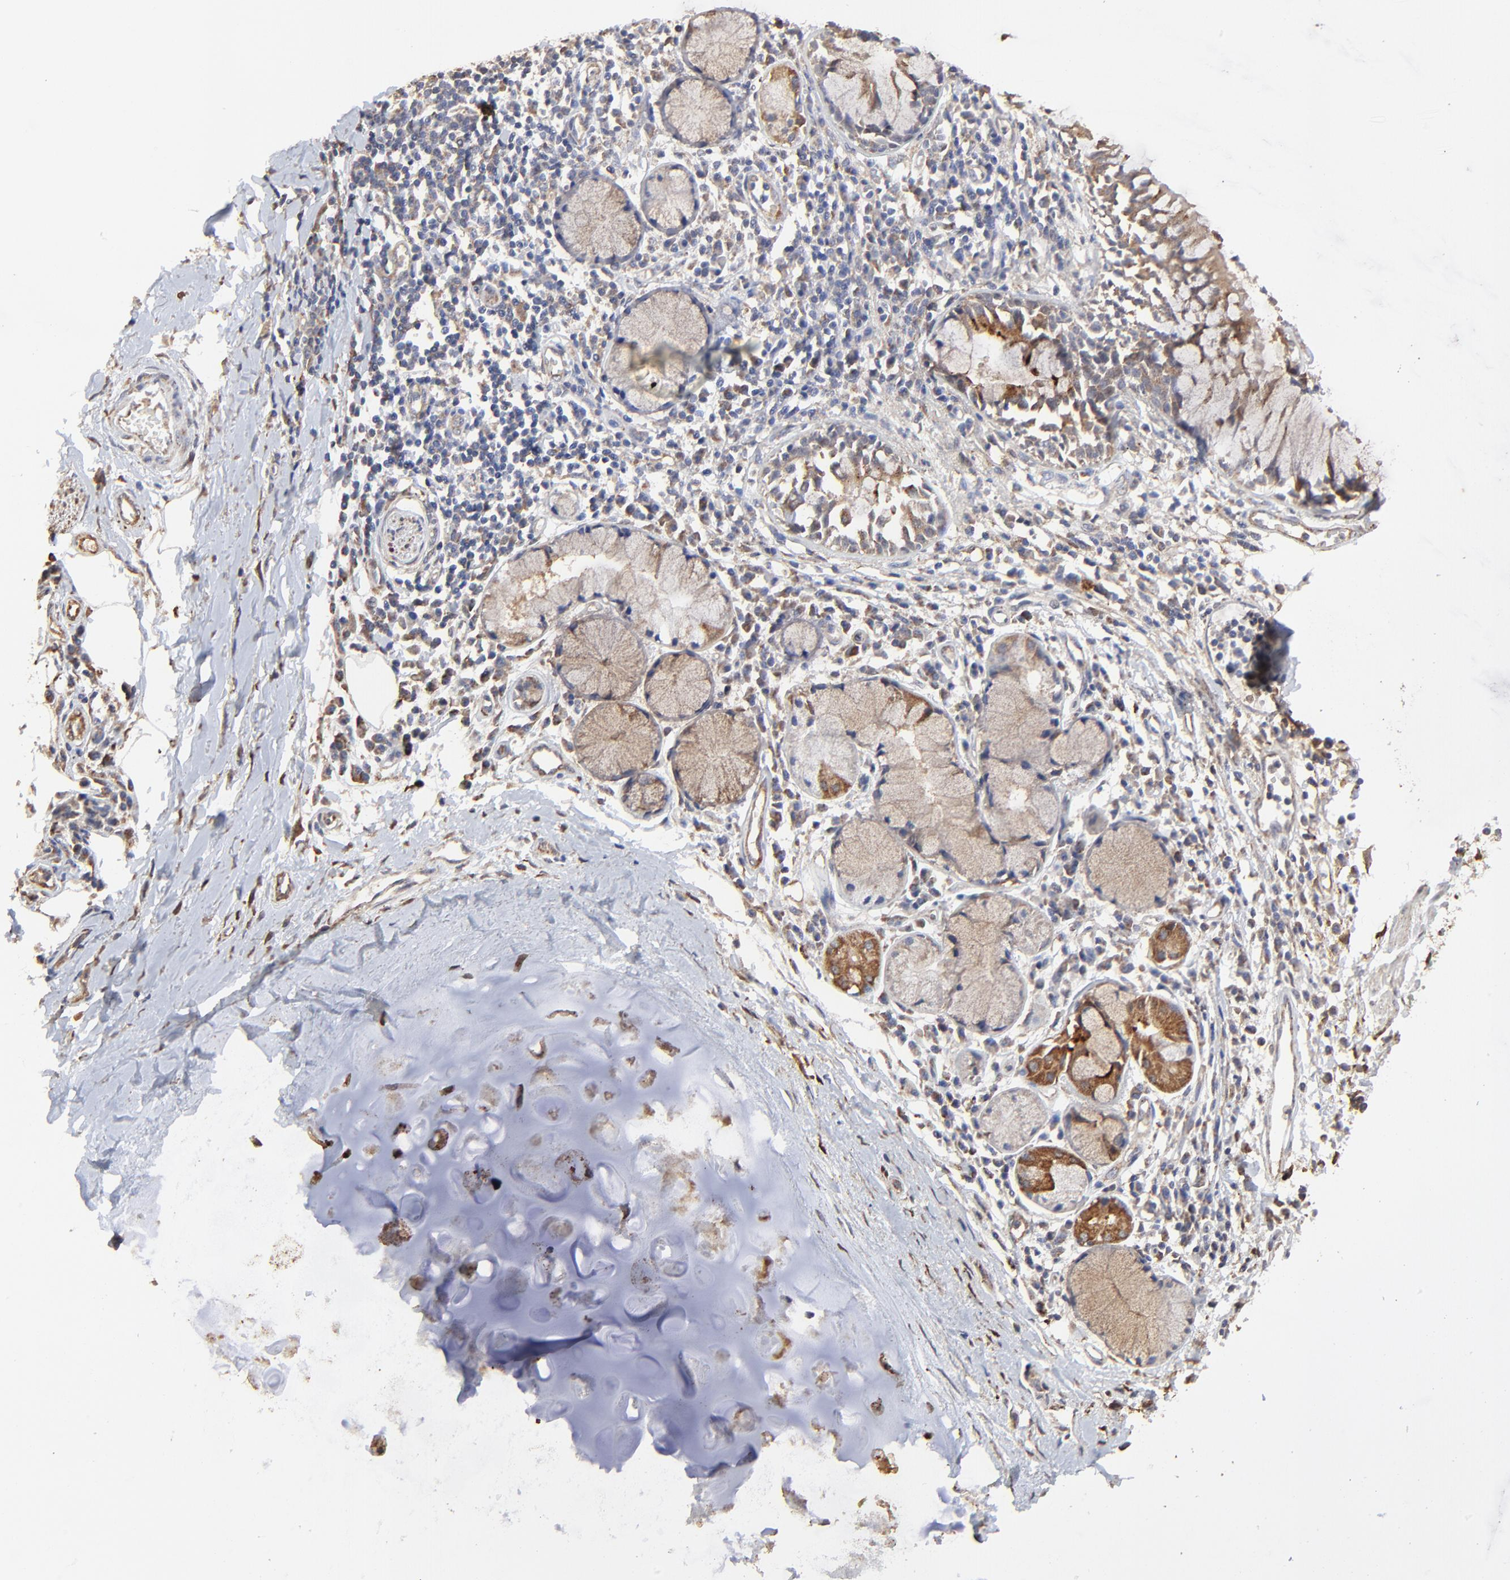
{"staining": {"intensity": "moderate", "quantity": "25%-75%", "location": "cytoplasmic/membranous,nuclear"}, "tissue": "adipose tissue", "cell_type": "Adipocytes", "image_type": "normal", "snomed": [{"axis": "morphology", "description": "Normal tissue, NOS"}, {"axis": "morphology", "description": "Adenocarcinoma, NOS"}, {"axis": "topography", "description": "Cartilage tissue"}, {"axis": "topography", "description": "Bronchus"}, {"axis": "topography", "description": "Lung"}], "caption": "Adipocytes reveal moderate cytoplasmic/membranous,nuclear positivity in about 25%-75% of cells in unremarkable adipose tissue. (DAB (3,3'-diaminobenzidine) IHC, brown staining for protein, blue staining for nuclei).", "gene": "LGALS3", "patient": {"sex": "female", "age": 67}}